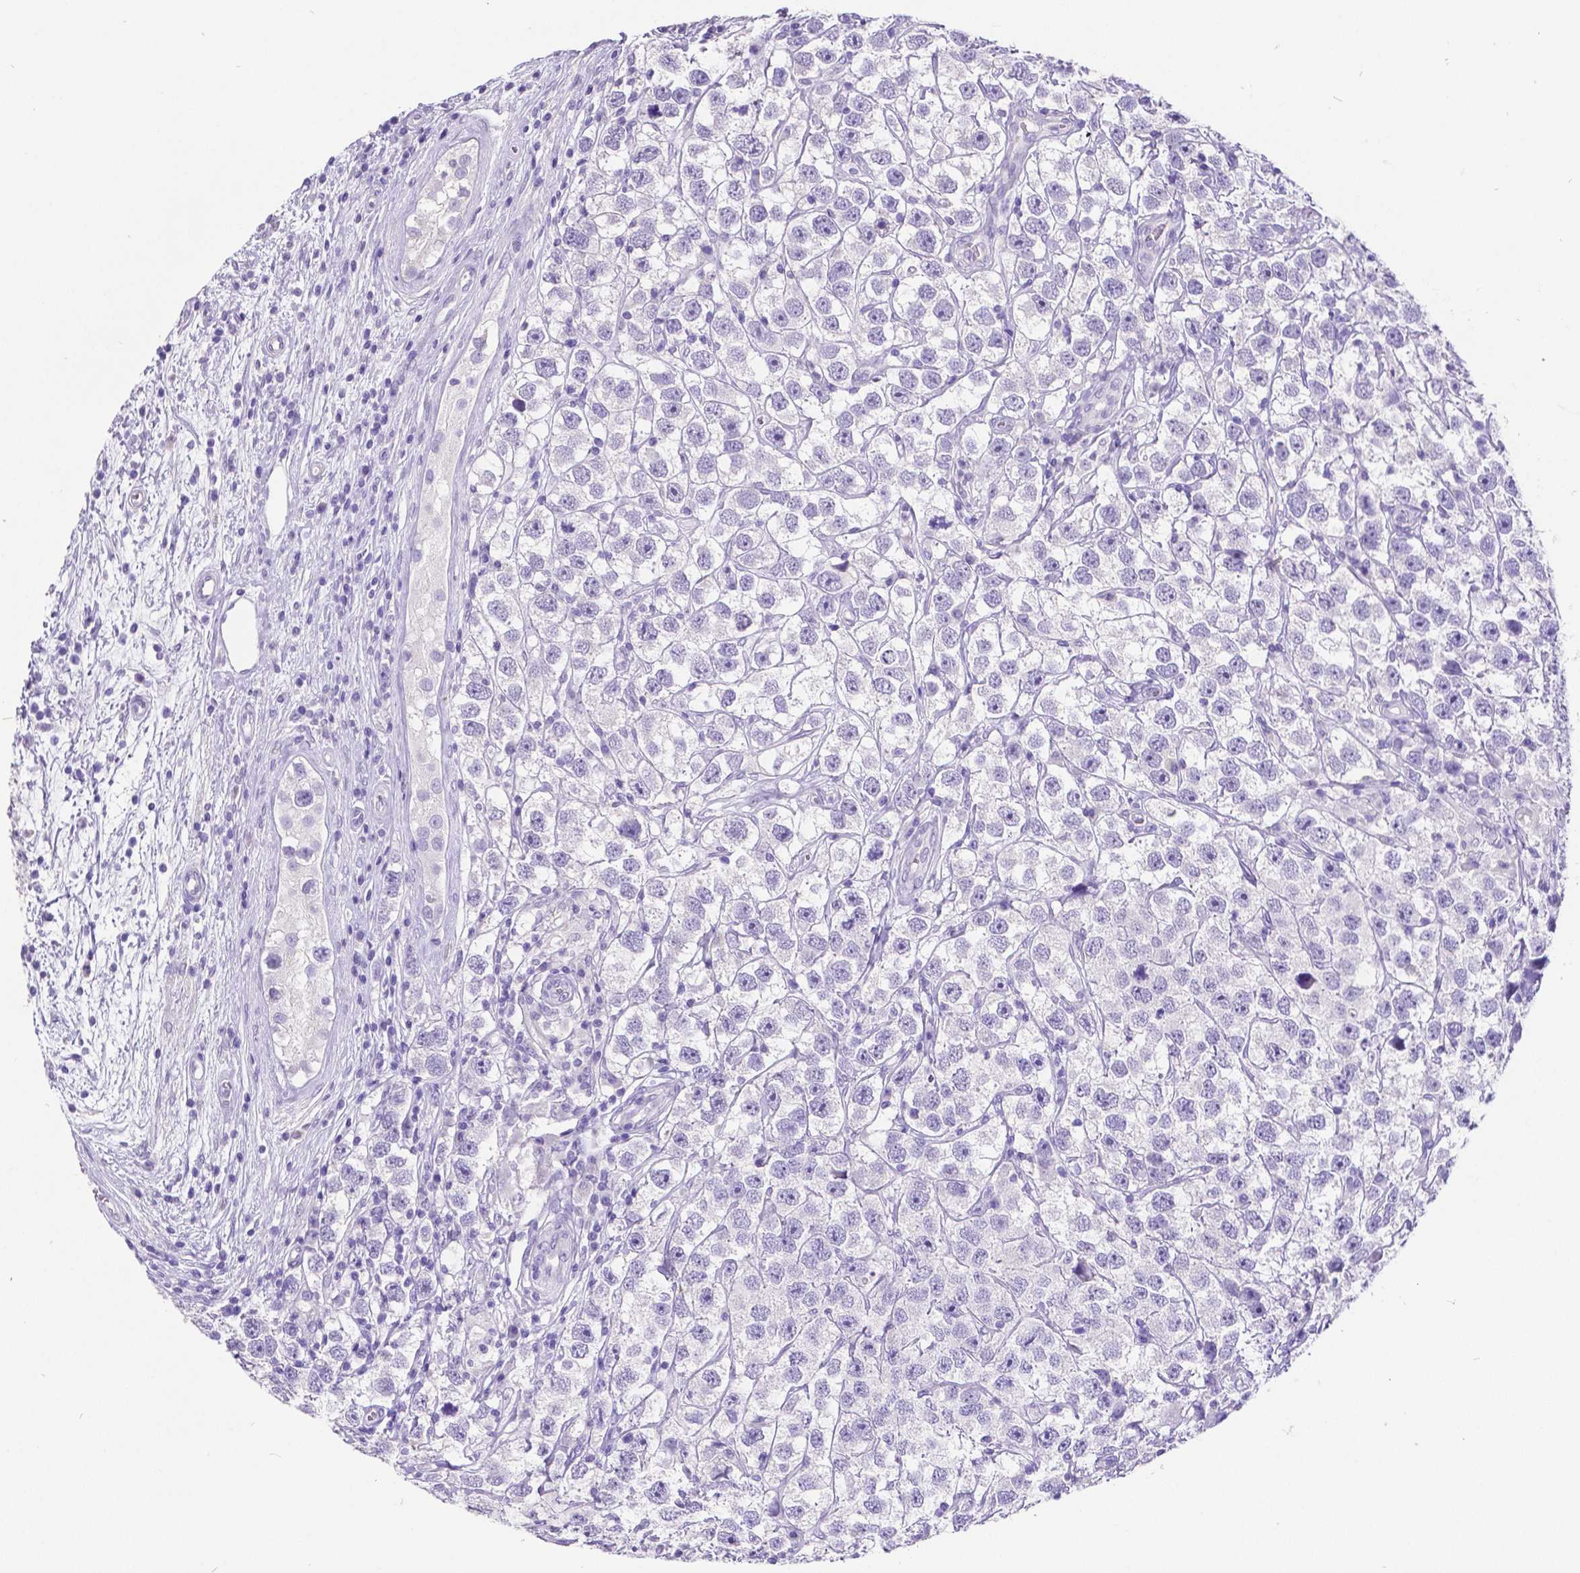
{"staining": {"intensity": "negative", "quantity": "none", "location": "none"}, "tissue": "testis cancer", "cell_type": "Tumor cells", "image_type": "cancer", "snomed": [{"axis": "morphology", "description": "Seminoma, NOS"}, {"axis": "topography", "description": "Testis"}], "caption": "This is an immunohistochemistry photomicrograph of testis seminoma. There is no expression in tumor cells.", "gene": "SATB2", "patient": {"sex": "male", "age": 26}}